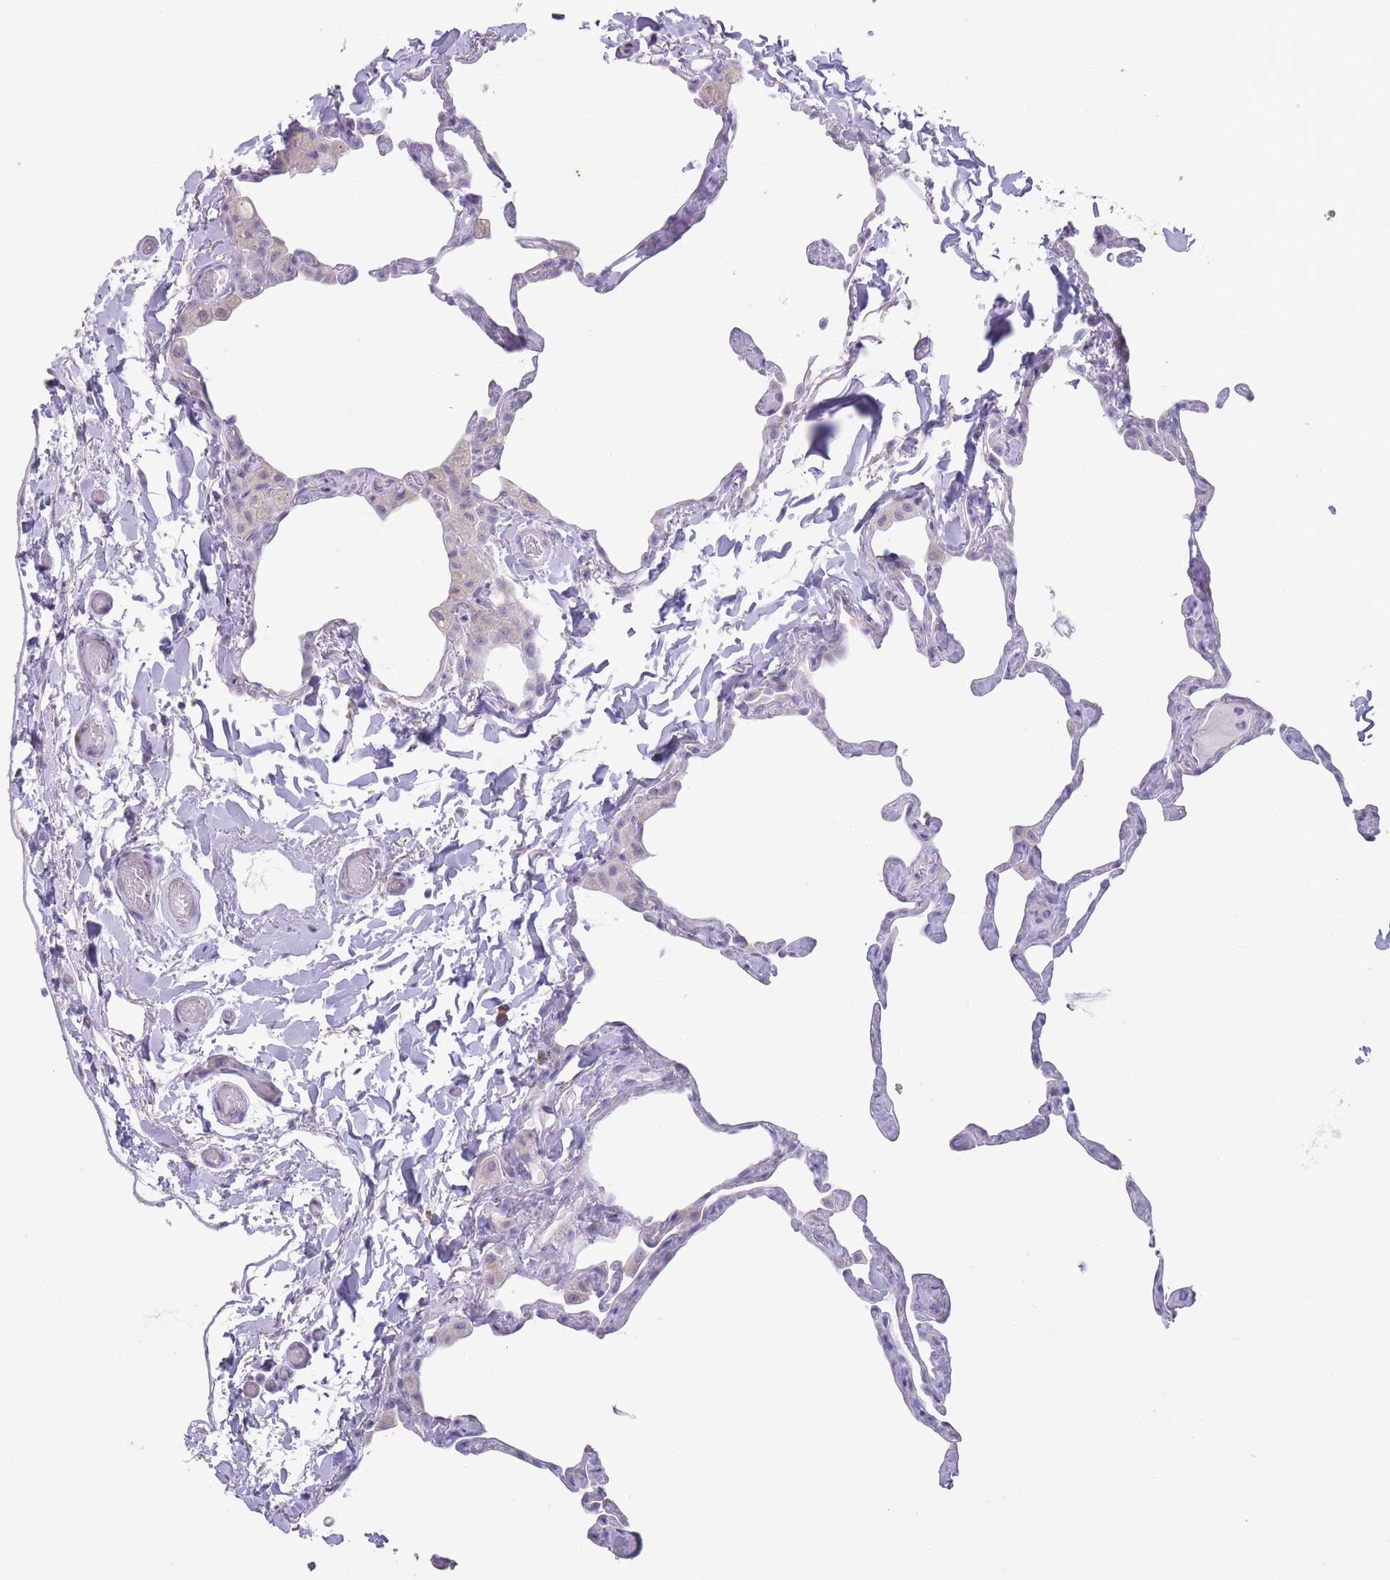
{"staining": {"intensity": "negative", "quantity": "none", "location": "none"}, "tissue": "lung", "cell_type": "Alveolar cells", "image_type": "normal", "snomed": [{"axis": "morphology", "description": "Normal tissue, NOS"}, {"axis": "topography", "description": "Lung"}], "caption": "This micrograph is of normal lung stained with immunohistochemistry (IHC) to label a protein in brown with the nuclei are counter-stained blue. There is no expression in alveolar cells. (DAB immunohistochemistry (IHC) with hematoxylin counter stain).", "gene": "PAIP2B", "patient": {"sex": "male", "age": 65}}